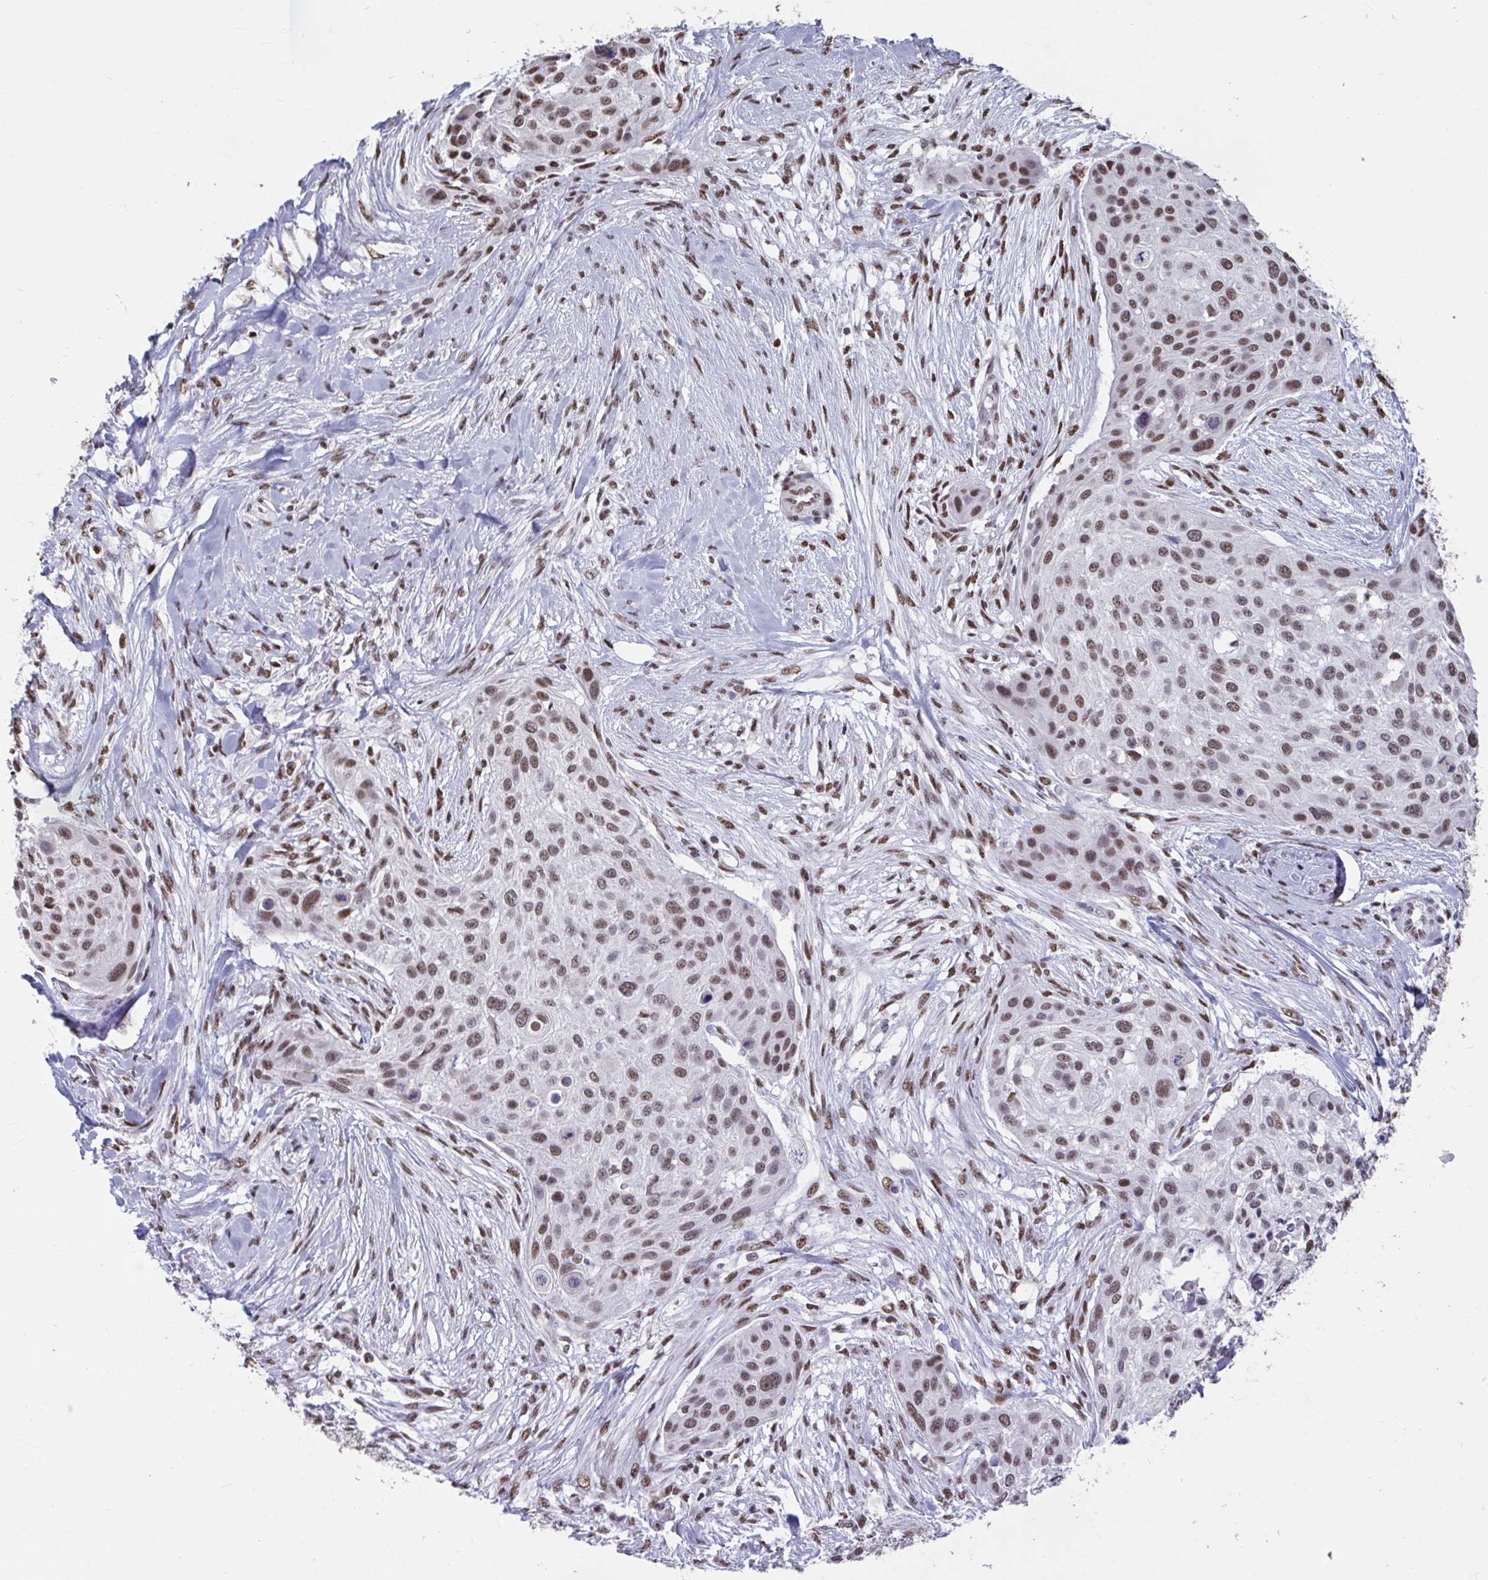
{"staining": {"intensity": "moderate", "quantity": ">75%", "location": "nuclear"}, "tissue": "skin cancer", "cell_type": "Tumor cells", "image_type": "cancer", "snomed": [{"axis": "morphology", "description": "Squamous cell carcinoma, NOS"}, {"axis": "topography", "description": "Skin"}], "caption": "Squamous cell carcinoma (skin) was stained to show a protein in brown. There is medium levels of moderate nuclear staining in about >75% of tumor cells.", "gene": "HNRNPDL", "patient": {"sex": "female", "age": 87}}